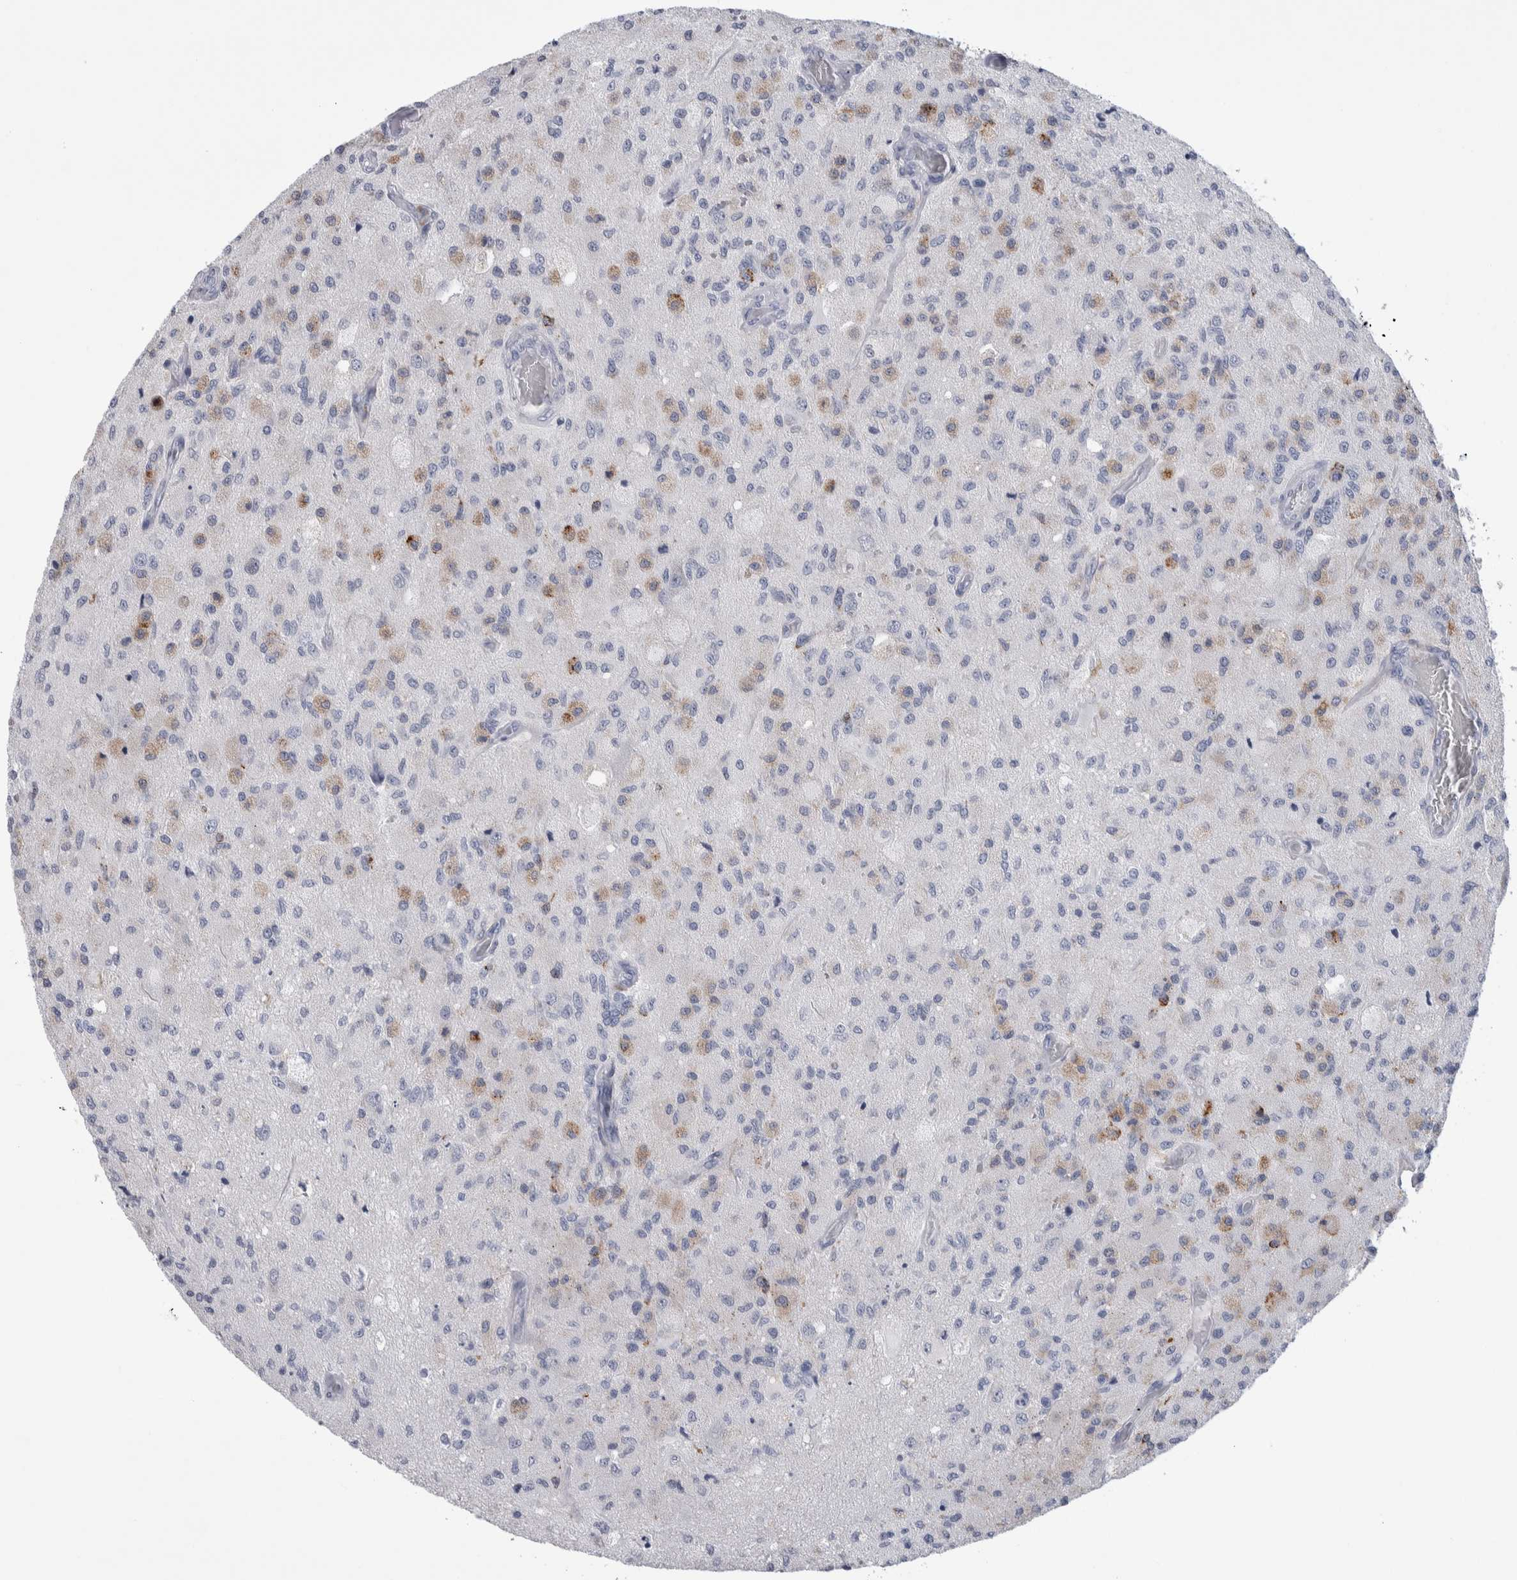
{"staining": {"intensity": "moderate", "quantity": "<25%", "location": "cytoplasmic/membranous"}, "tissue": "glioma", "cell_type": "Tumor cells", "image_type": "cancer", "snomed": [{"axis": "morphology", "description": "Normal tissue, NOS"}, {"axis": "morphology", "description": "Glioma, malignant, High grade"}, {"axis": "topography", "description": "Cerebral cortex"}], "caption": "This is a photomicrograph of immunohistochemistry staining of glioma, which shows moderate staining in the cytoplasmic/membranous of tumor cells.", "gene": "LURAP1L", "patient": {"sex": "male", "age": 77}}